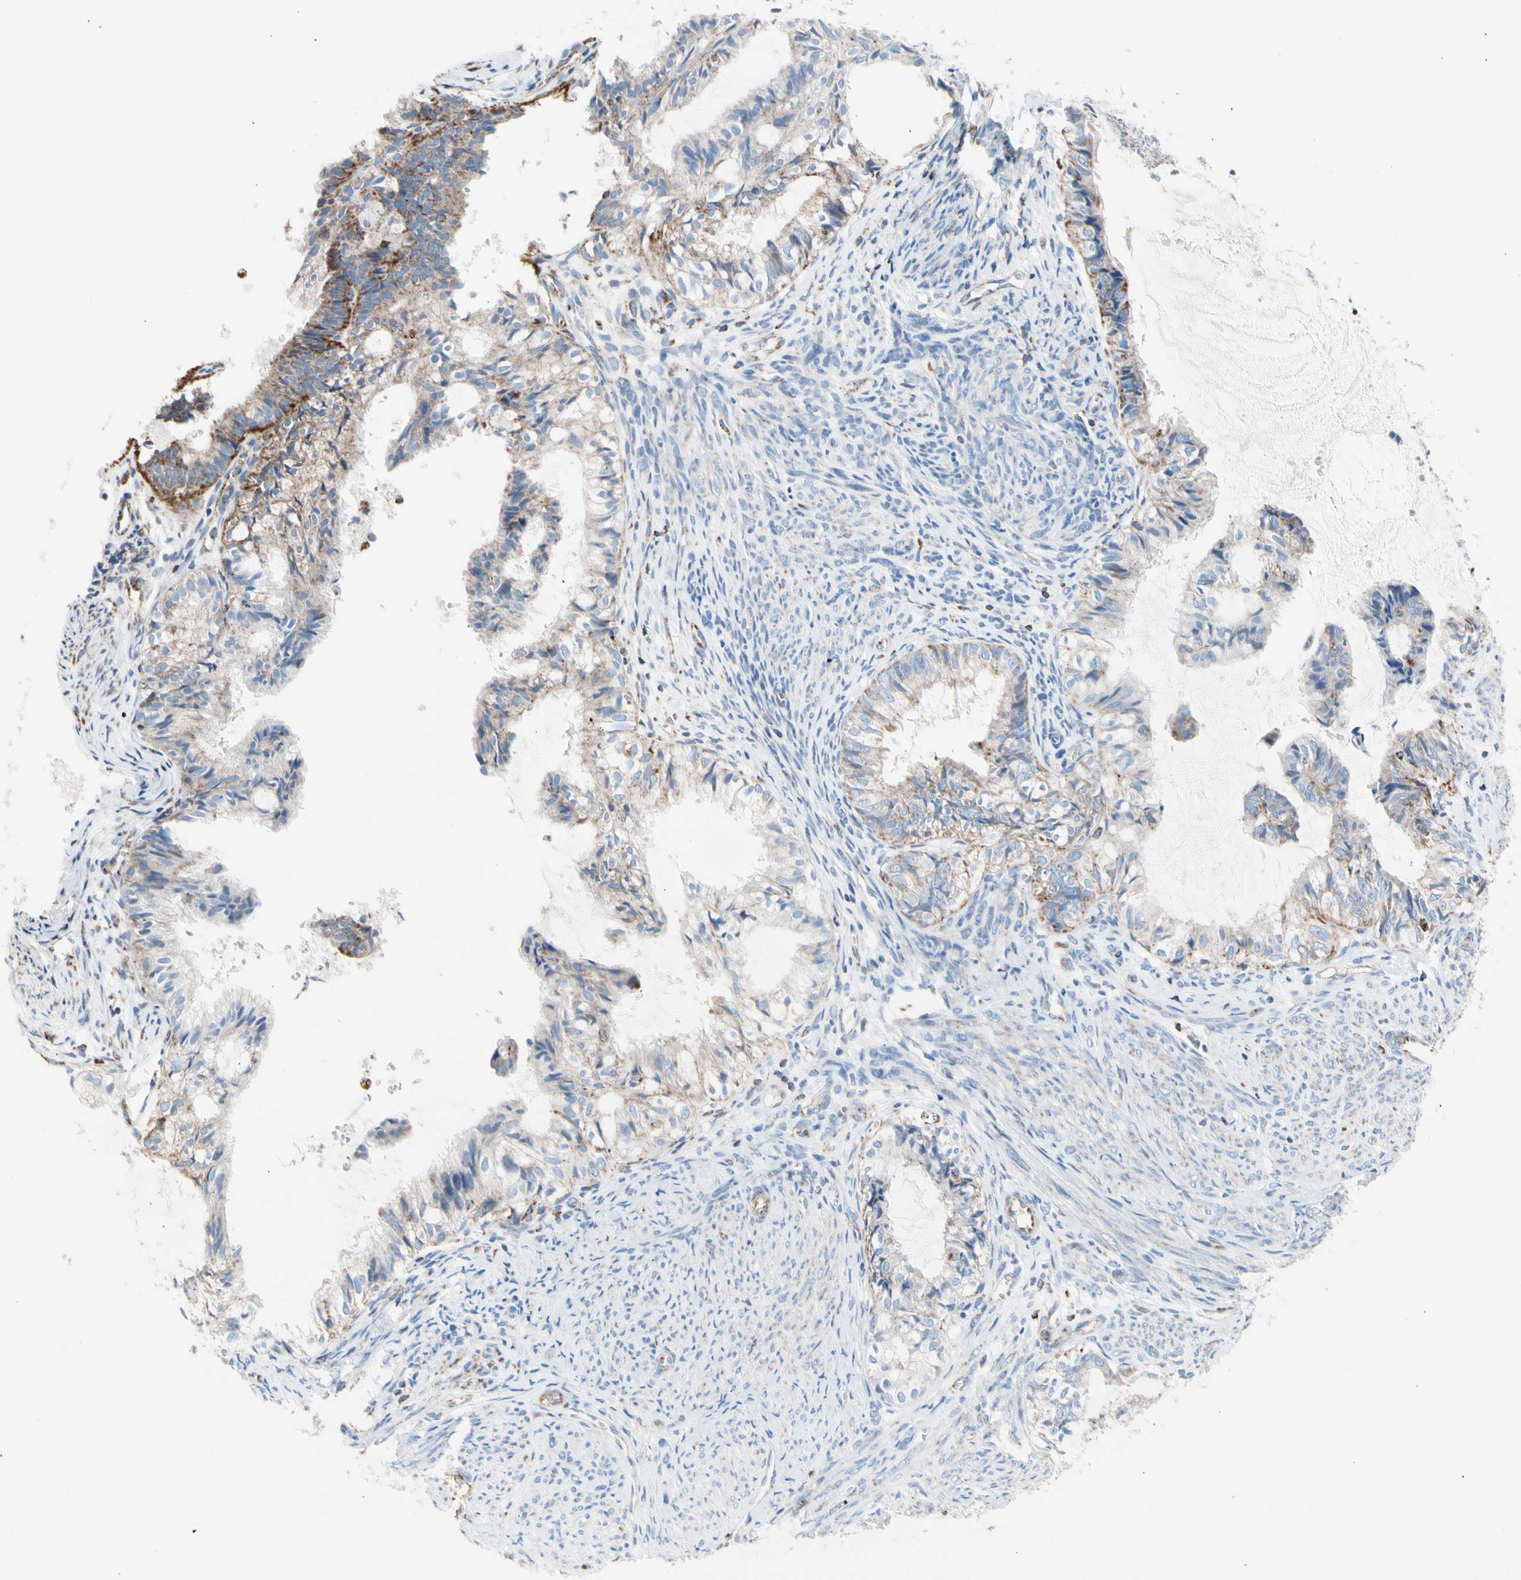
{"staining": {"intensity": "strong", "quantity": "<25%", "location": "cytoplasmic/membranous"}, "tissue": "cervical cancer", "cell_type": "Tumor cells", "image_type": "cancer", "snomed": [{"axis": "morphology", "description": "Normal tissue, NOS"}, {"axis": "morphology", "description": "Adenocarcinoma, NOS"}, {"axis": "topography", "description": "Cervix"}, {"axis": "topography", "description": "Endometrium"}], "caption": "An image showing strong cytoplasmic/membranous positivity in approximately <25% of tumor cells in cervical adenocarcinoma, as visualized by brown immunohistochemical staining.", "gene": "HK1", "patient": {"sex": "female", "age": 86}}